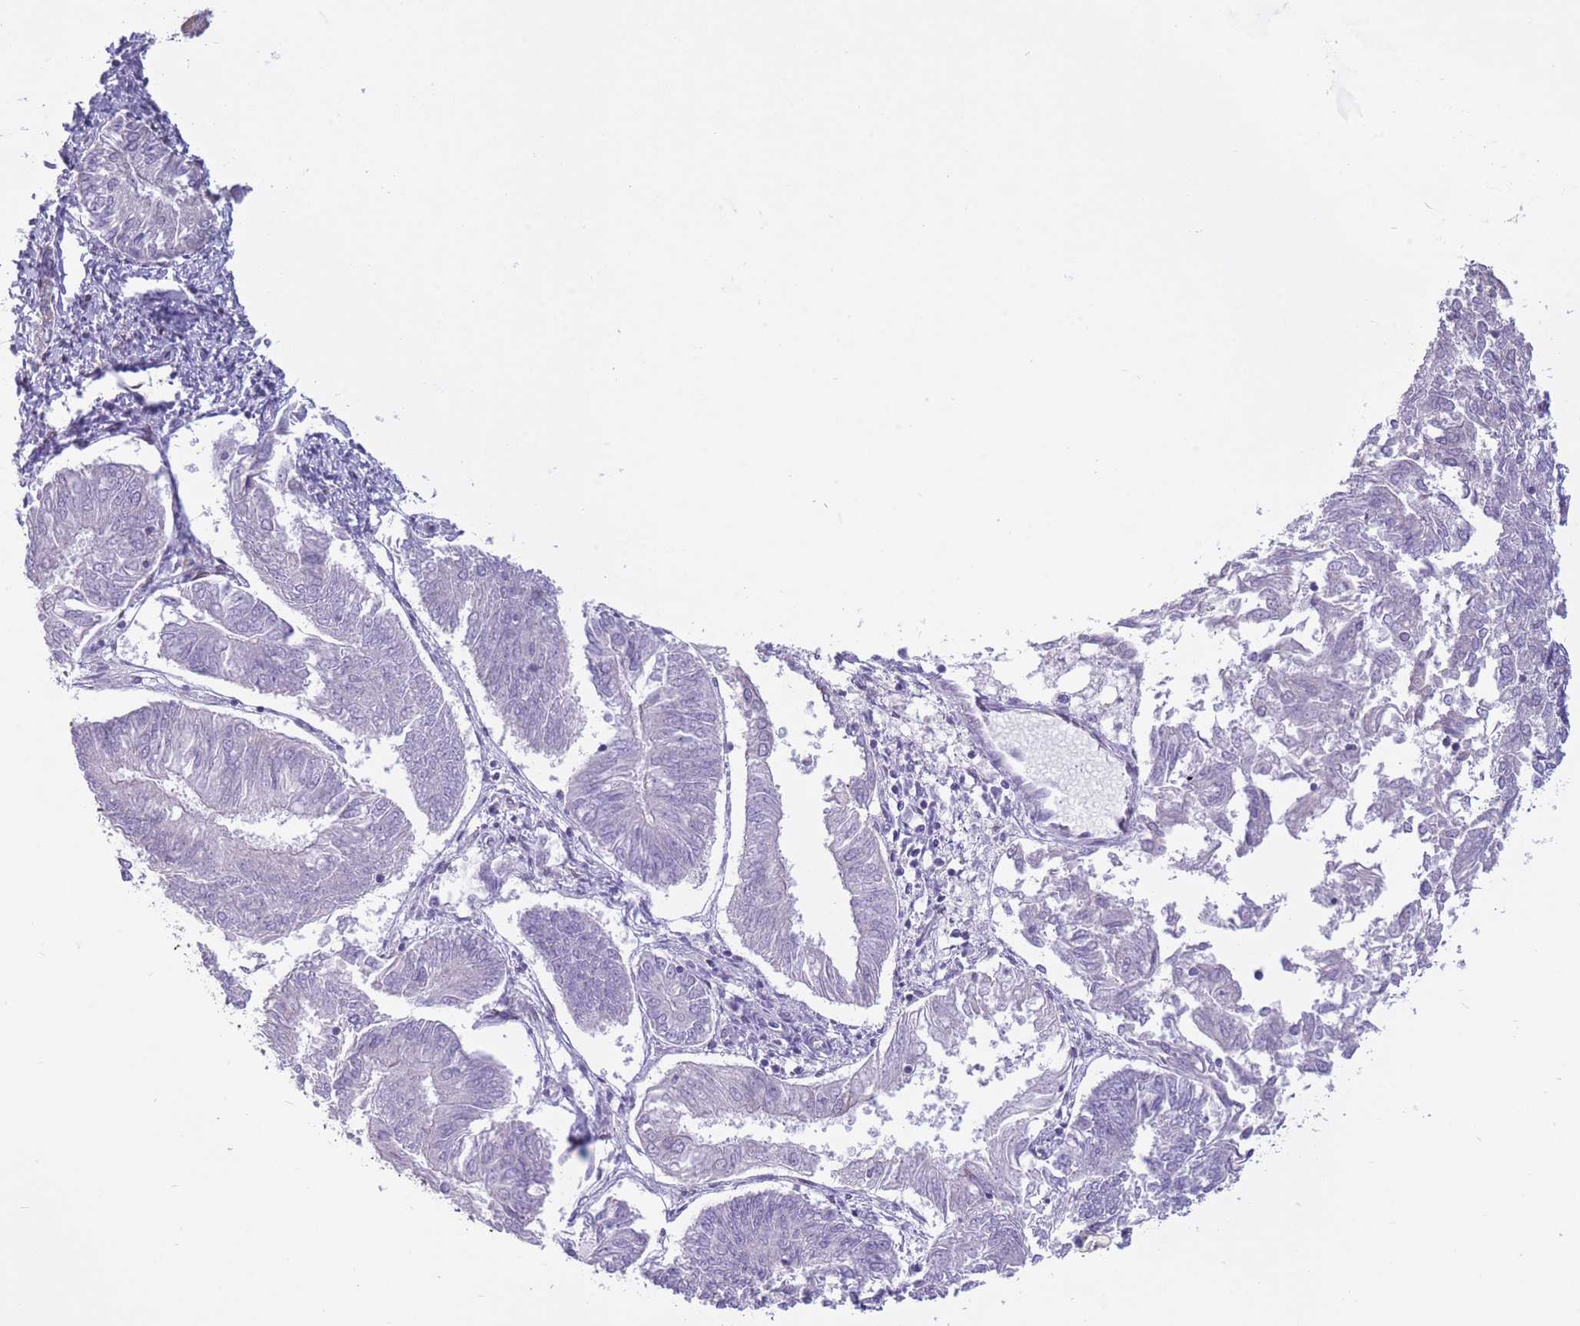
{"staining": {"intensity": "negative", "quantity": "none", "location": "none"}, "tissue": "endometrial cancer", "cell_type": "Tumor cells", "image_type": "cancer", "snomed": [{"axis": "morphology", "description": "Adenocarcinoma, NOS"}, {"axis": "topography", "description": "Endometrium"}], "caption": "Protein analysis of endometrial adenocarcinoma reveals no significant expression in tumor cells.", "gene": "PDHA1", "patient": {"sex": "female", "age": 58}}